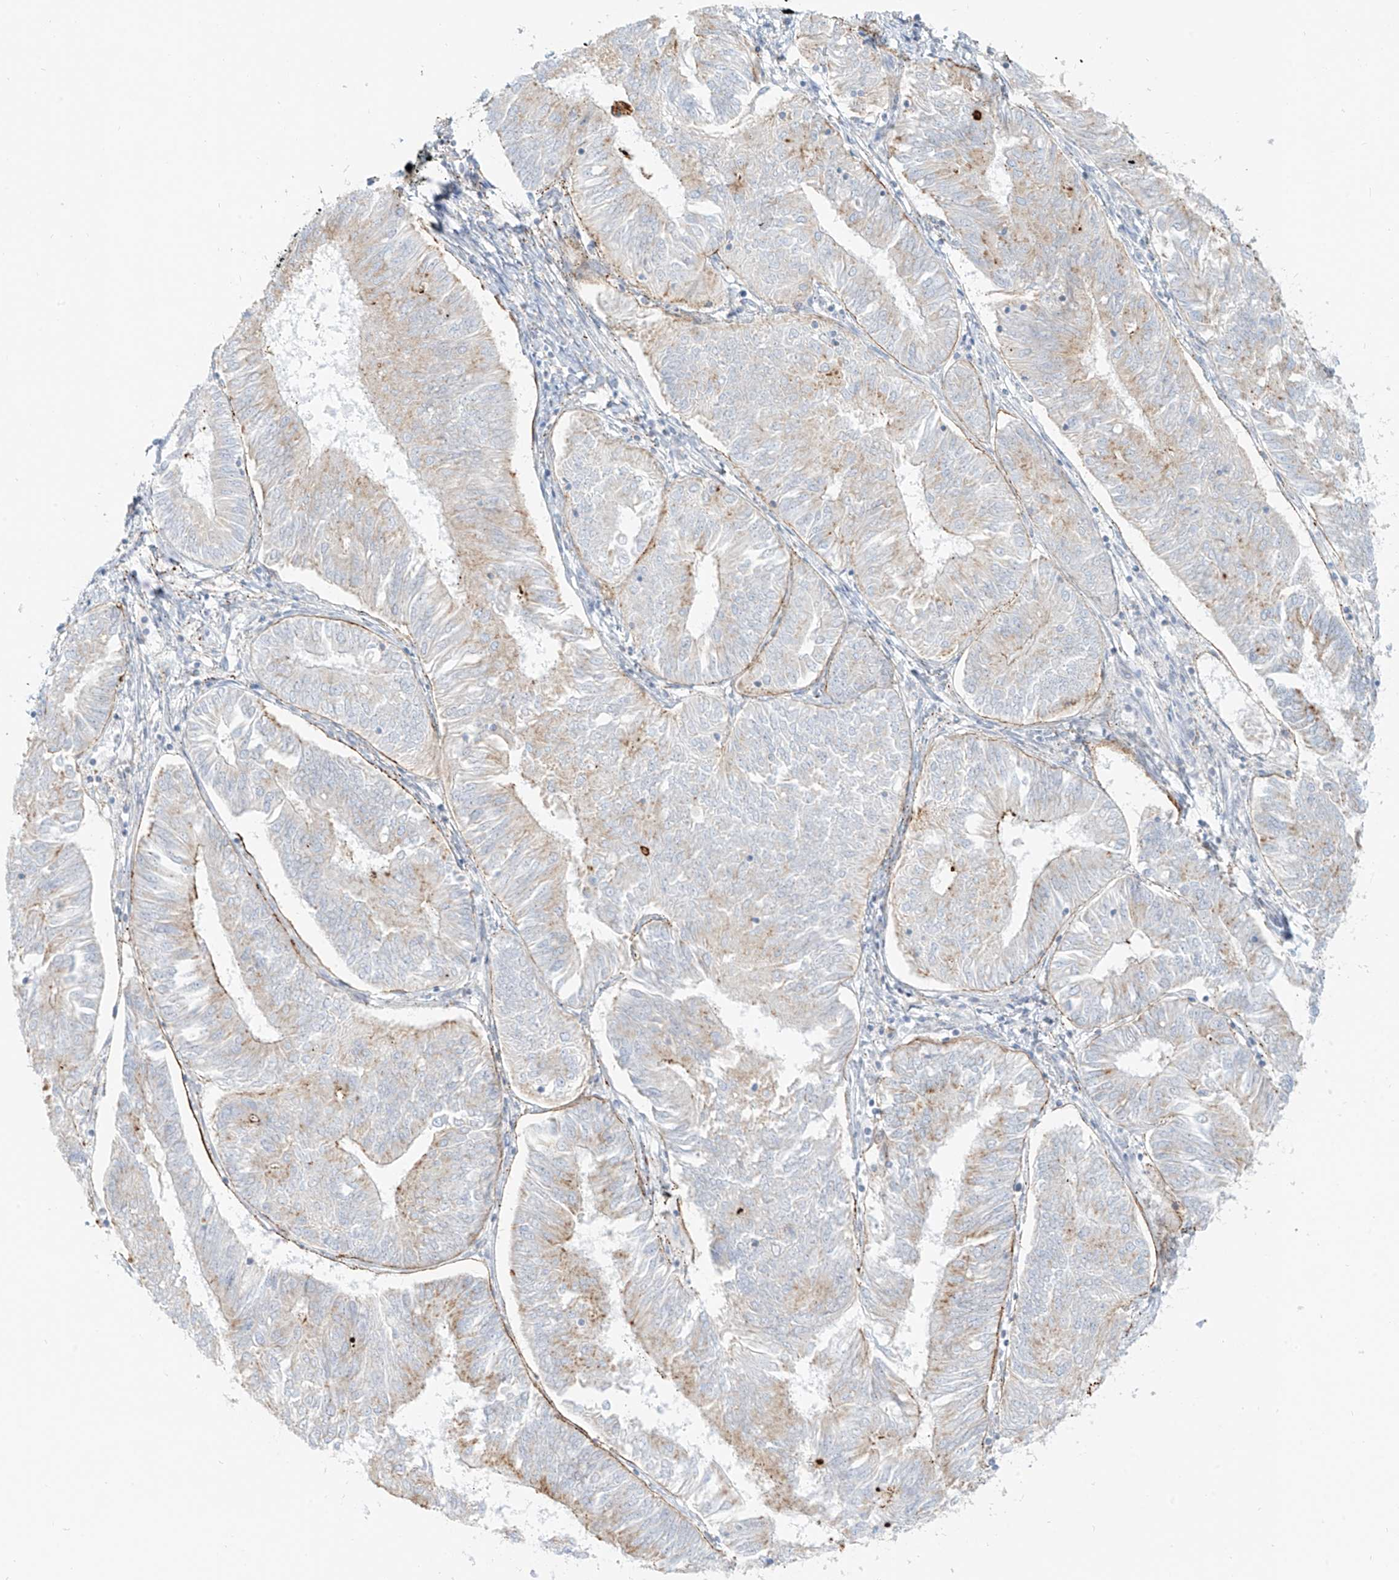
{"staining": {"intensity": "moderate", "quantity": "<25%", "location": "cytoplasmic/membranous"}, "tissue": "endometrial cancer", "cell_type": "Tumor cells", "image_type": "cancer", "snomed": [{"axis": "morphology", "description": "Adenocarcinoma, NOS"}, {"axis": "topography", "description": "Endometrium"}], "caption": "Endometrial cancer (adenocarcinoma) stained with a brown dye displays moderate cytoplasmic/membranous positive staining in about <25% of tumor cells.", "gene": "SLC35F6", "patient": {"sex": "female", "age": 58}}